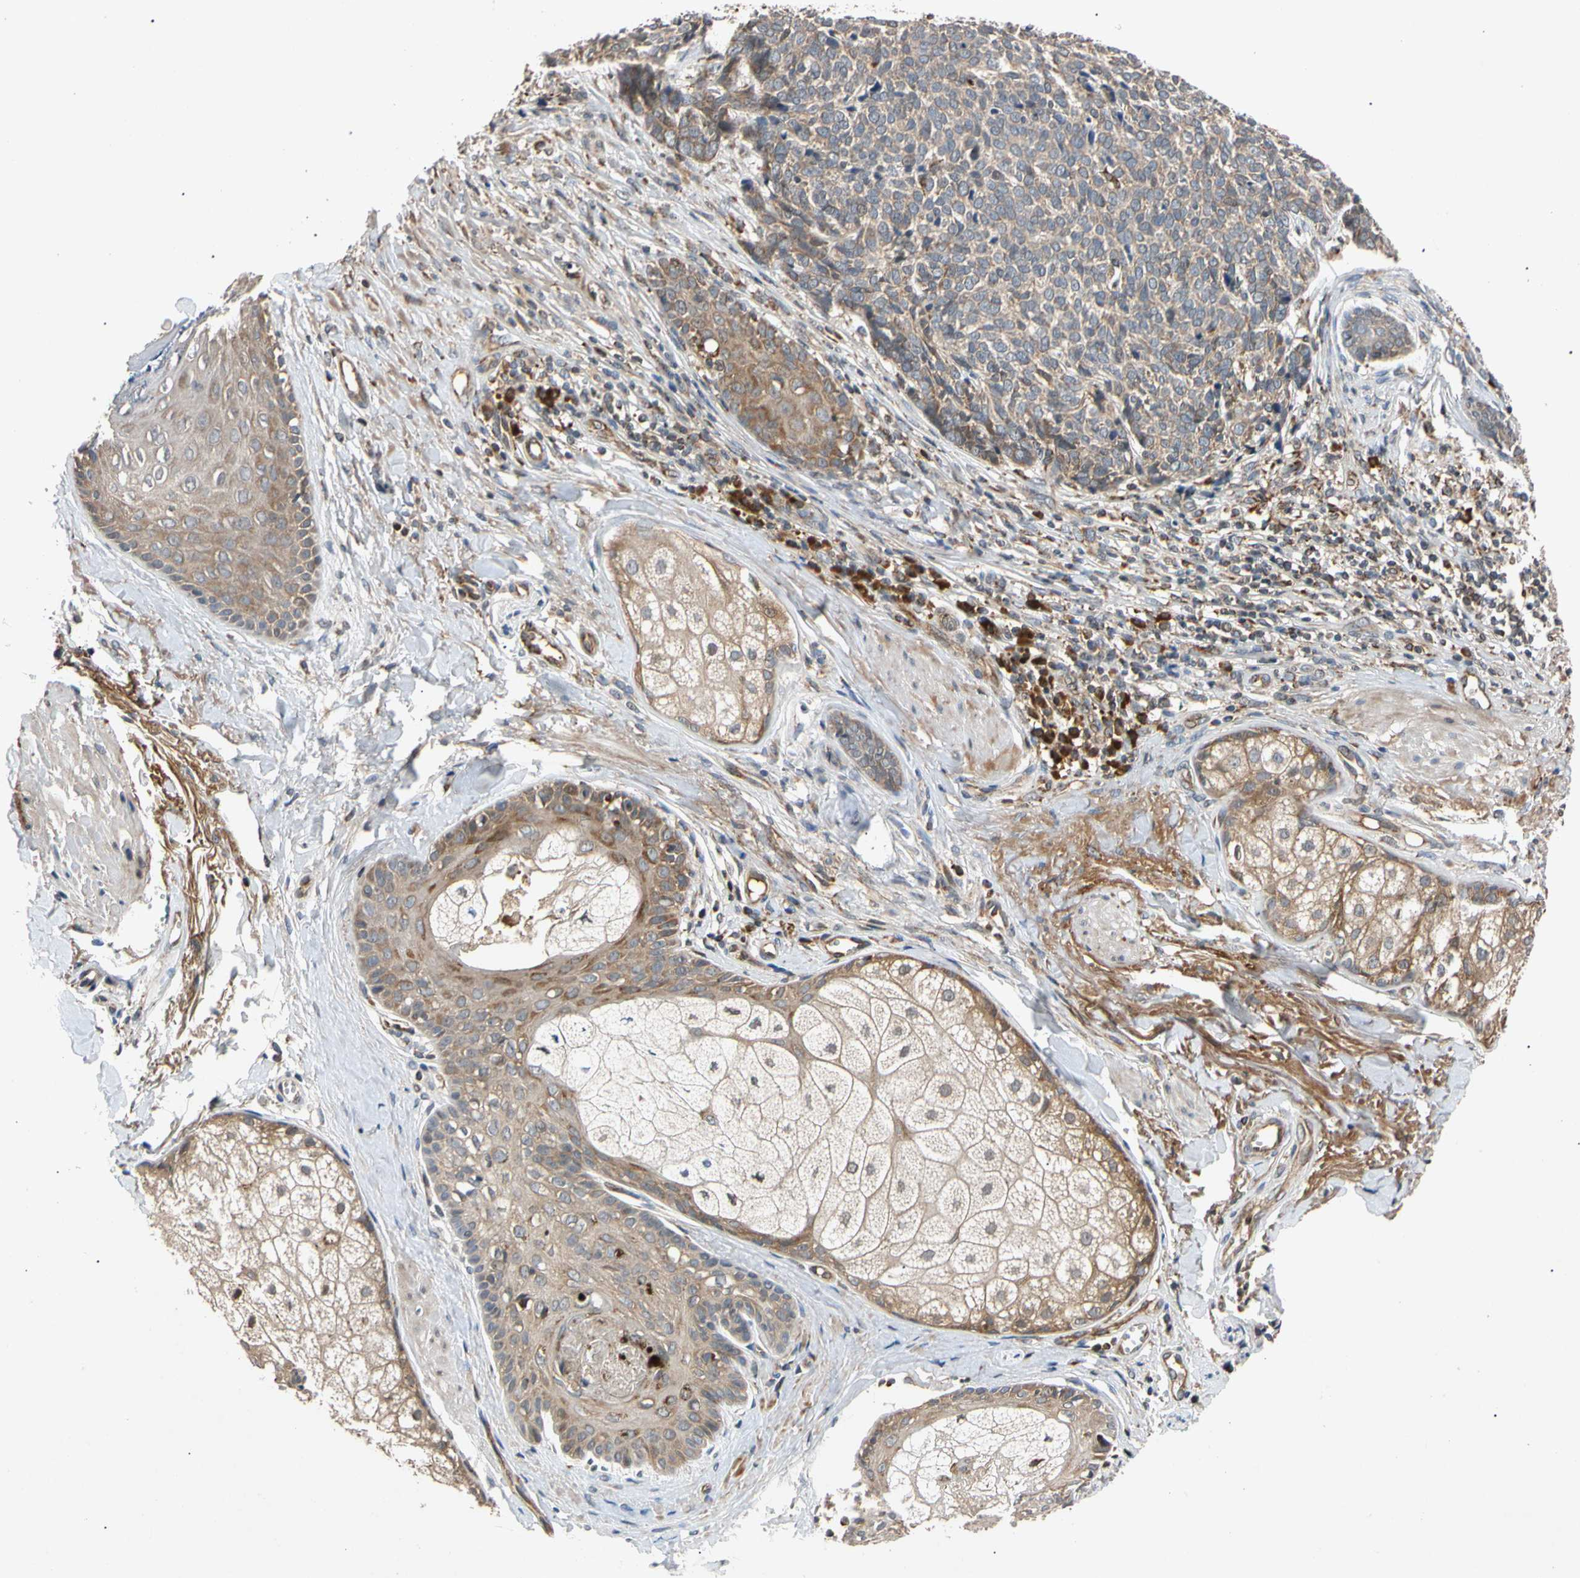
{"staining": {"intensity": "moderate", "quantity": ">75%", "location": "cytoplasmic/membranous"}, "tissue": "skin cancer", "cell_type": "Tumor cells", "image_type": "cancer", "snomed": [{"axis": "morphology", "description": "Basal cell carcinoma"}, {"axis": "topography", "description": "Skin"}], "caption": "Approximately >75% of tumor cells in human skin cancer (basal cell carcinoma) display moderate cytoplasmic/membranous protein expression as visualized by brown immunohistochemical staining.", "gene": "MRPS22", "patient": {"sex": "male", "age": 84}}